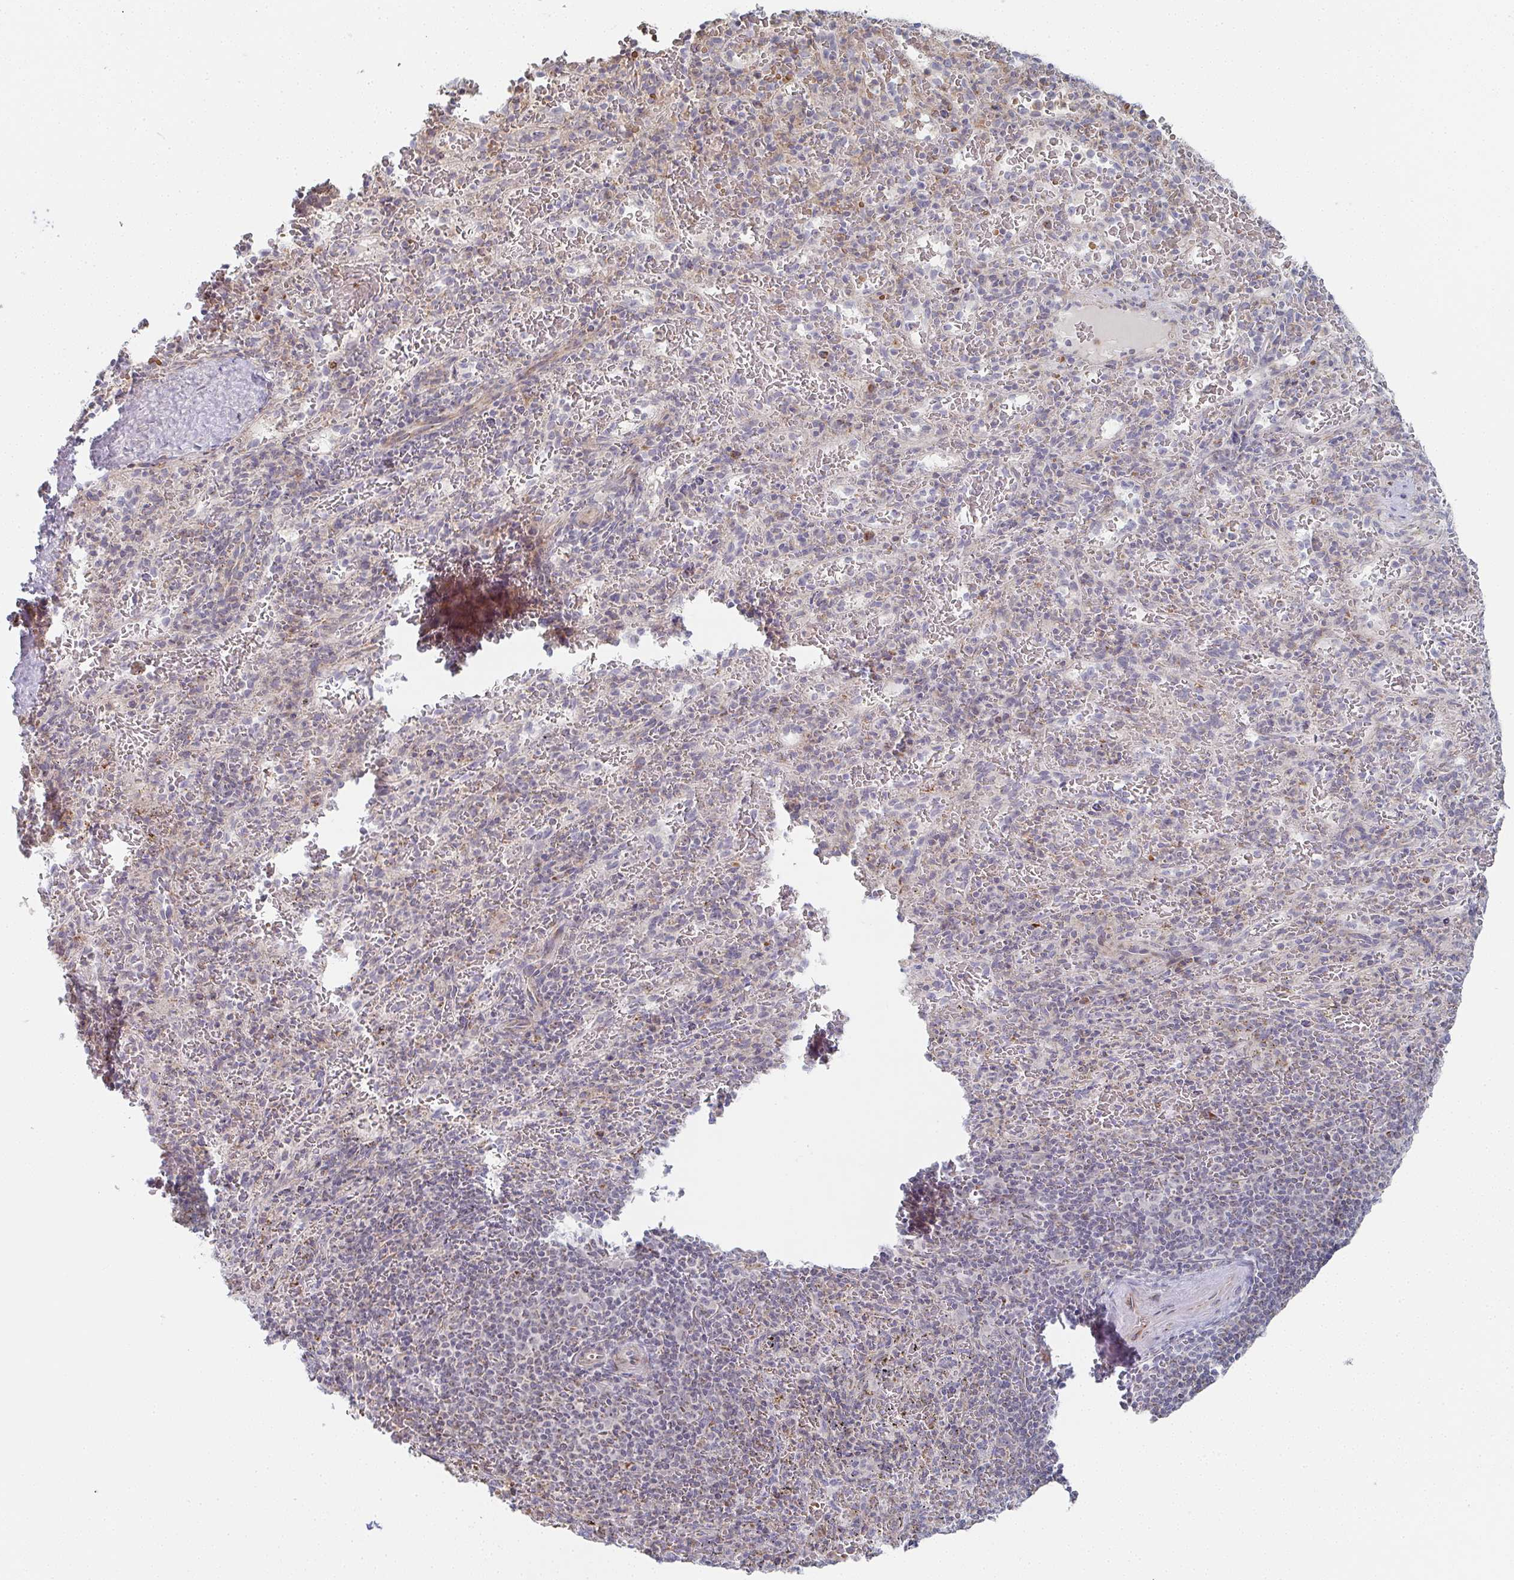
{"staining": {"intensity": "negative", "quantity": "none", "location": "none"}, "tissue": "spleen", "cell_type": "Cells in red pulp", "image_type": "normal", "snomed": [{"axis": "morphology", "description": "Normal tissue, NOS"}, {"axis": "topography", "description": "Spleen"}], "caption": "Immunohistochemical staining of benign human spleen shows no significant positivity in cells in red pulp. (Stains: DAB IHC with hematoxylin counter stain, Microscopy: brightfield microscopy at high magnification).", "gene": "ZNF526", "patient": {"sex": "male", "age": 57}}